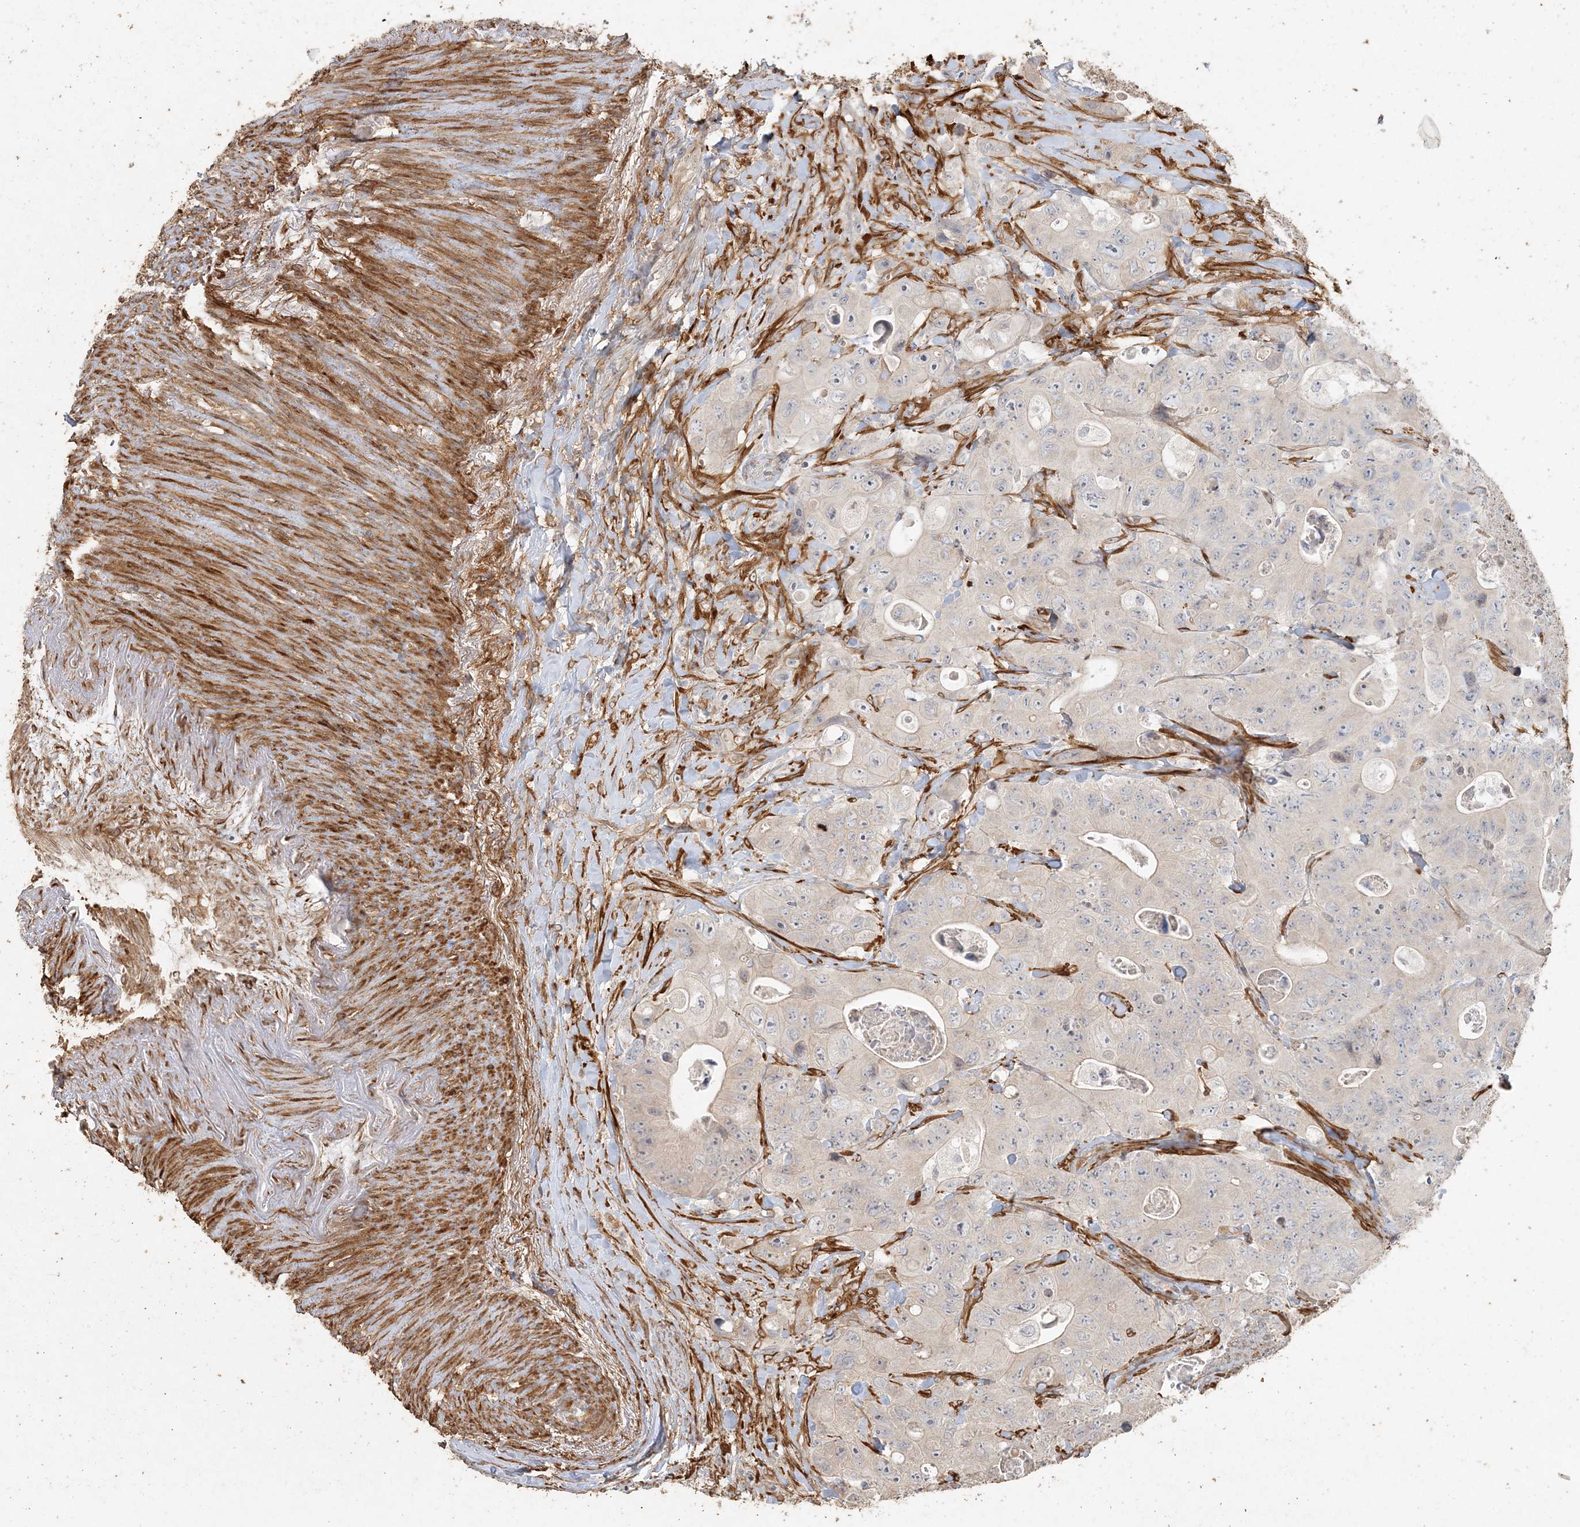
{"staining": {"intensity": "negative", "quantity": "none", "location": "none"}, "tissue": "colorectal cancer", "cell_type": "Tumor cells", "image_type": "cancer", "snomed": [{"axis": "morphology", "description": "Adenocarcinoma, NOS"}, {"axis": "topography", "description": "Colon"}], "caption": "An immunohistochemistry histopathology image of colorectal adenocarcinoma is shown. There is no staining in tumor cells of colorectal adenocarcinoma.", "gene": "RNF145", "patient": {"sex": "female", "age": 46}}